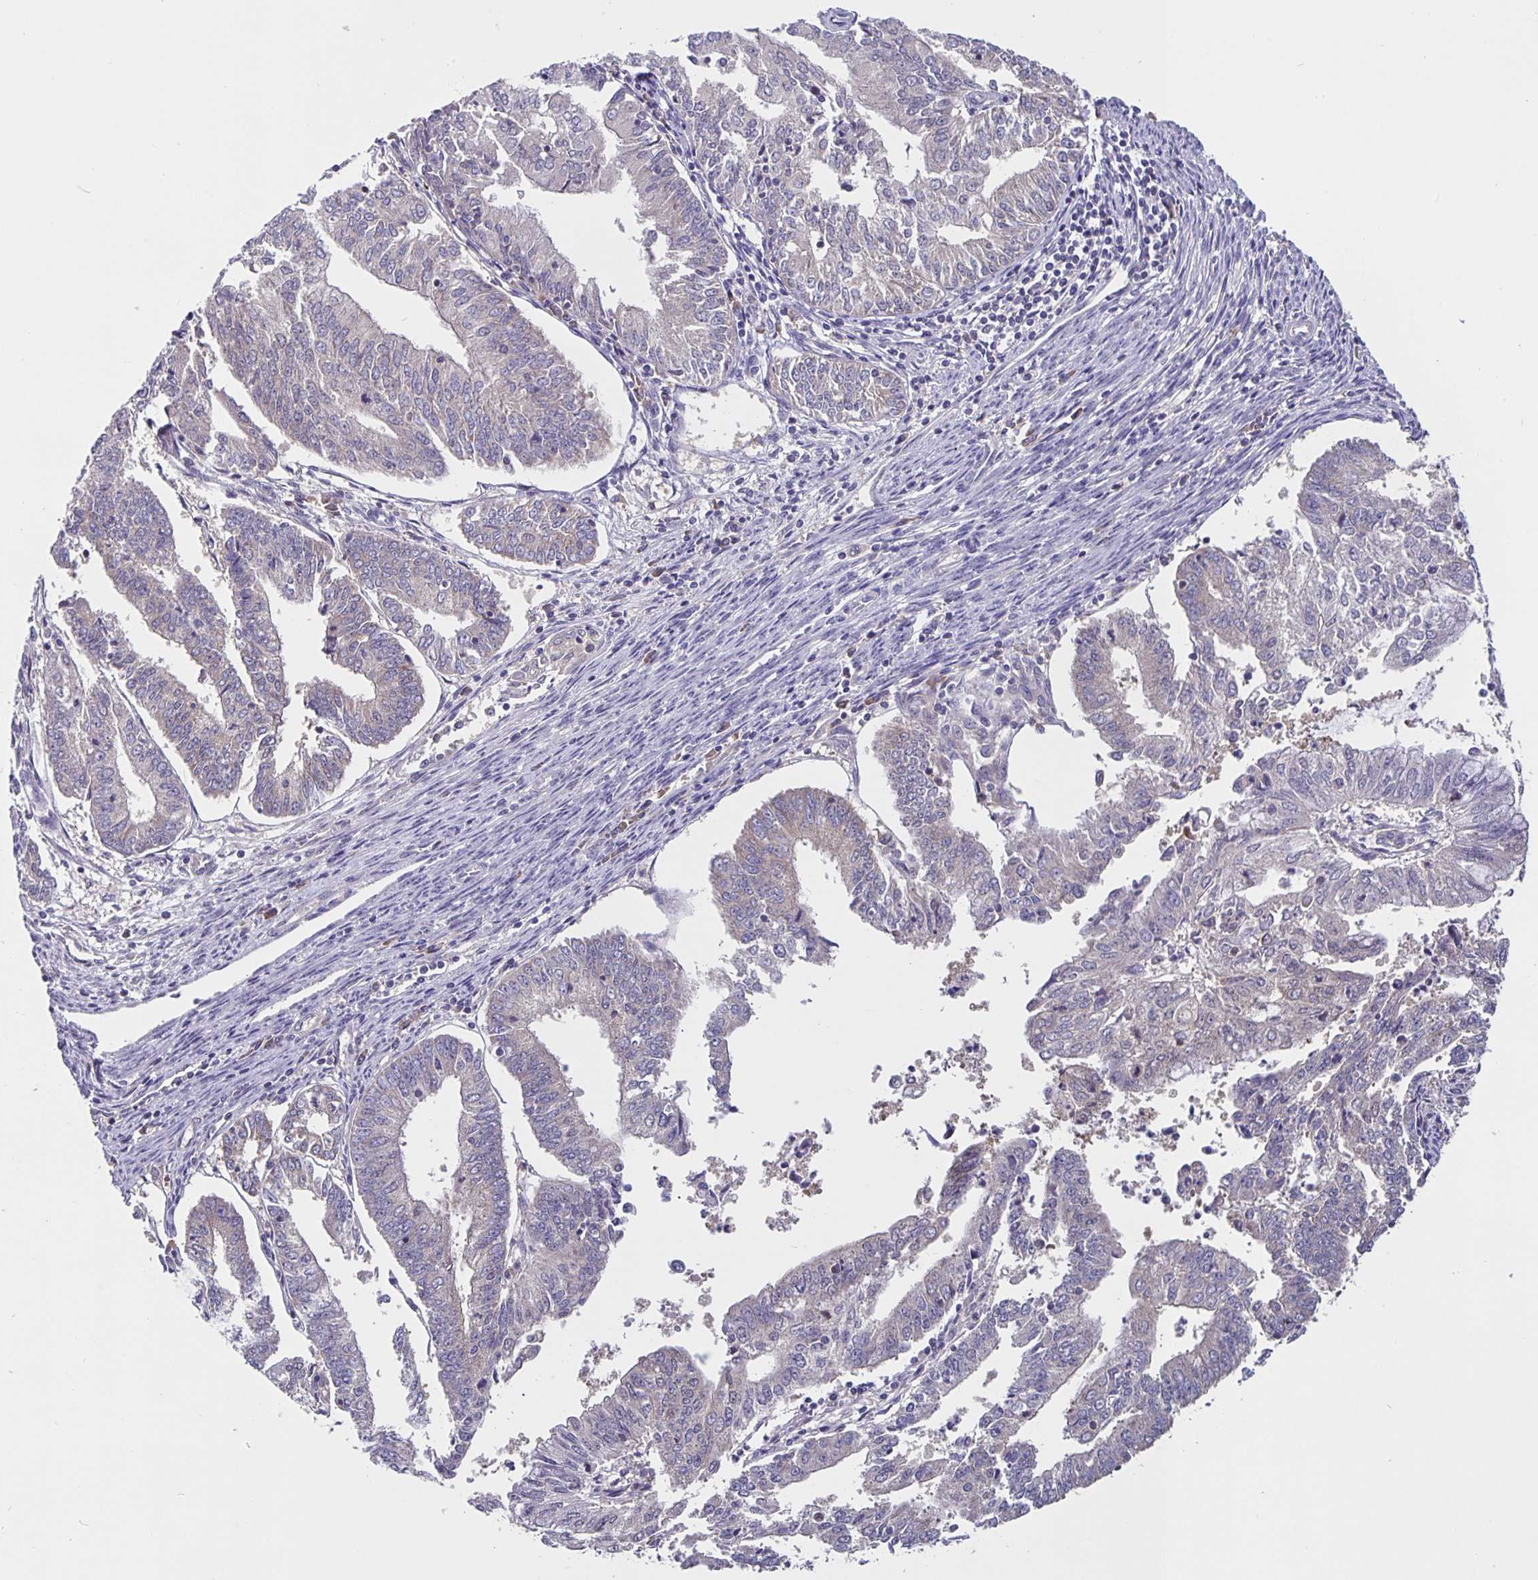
{"staining": {"intensity": "negative", "quantity": "none", "location": "none"}, "tissue": "endometrial cancer", "cell_type": "Tumor cells", "image_type": "cancer", "snomed": [{"axis": "morphology", "description": "Adenocarcinoma, NOS"}, {"axis": "topography", "description": "Endometrium"}], "caption": "This is an immunohistochemistry (IHC) histopathology image of human endometrial cancer. There is no positivity in tumor cells.", "gene": "FEM1C", "patient": {"sex": "female", "age": 61}}